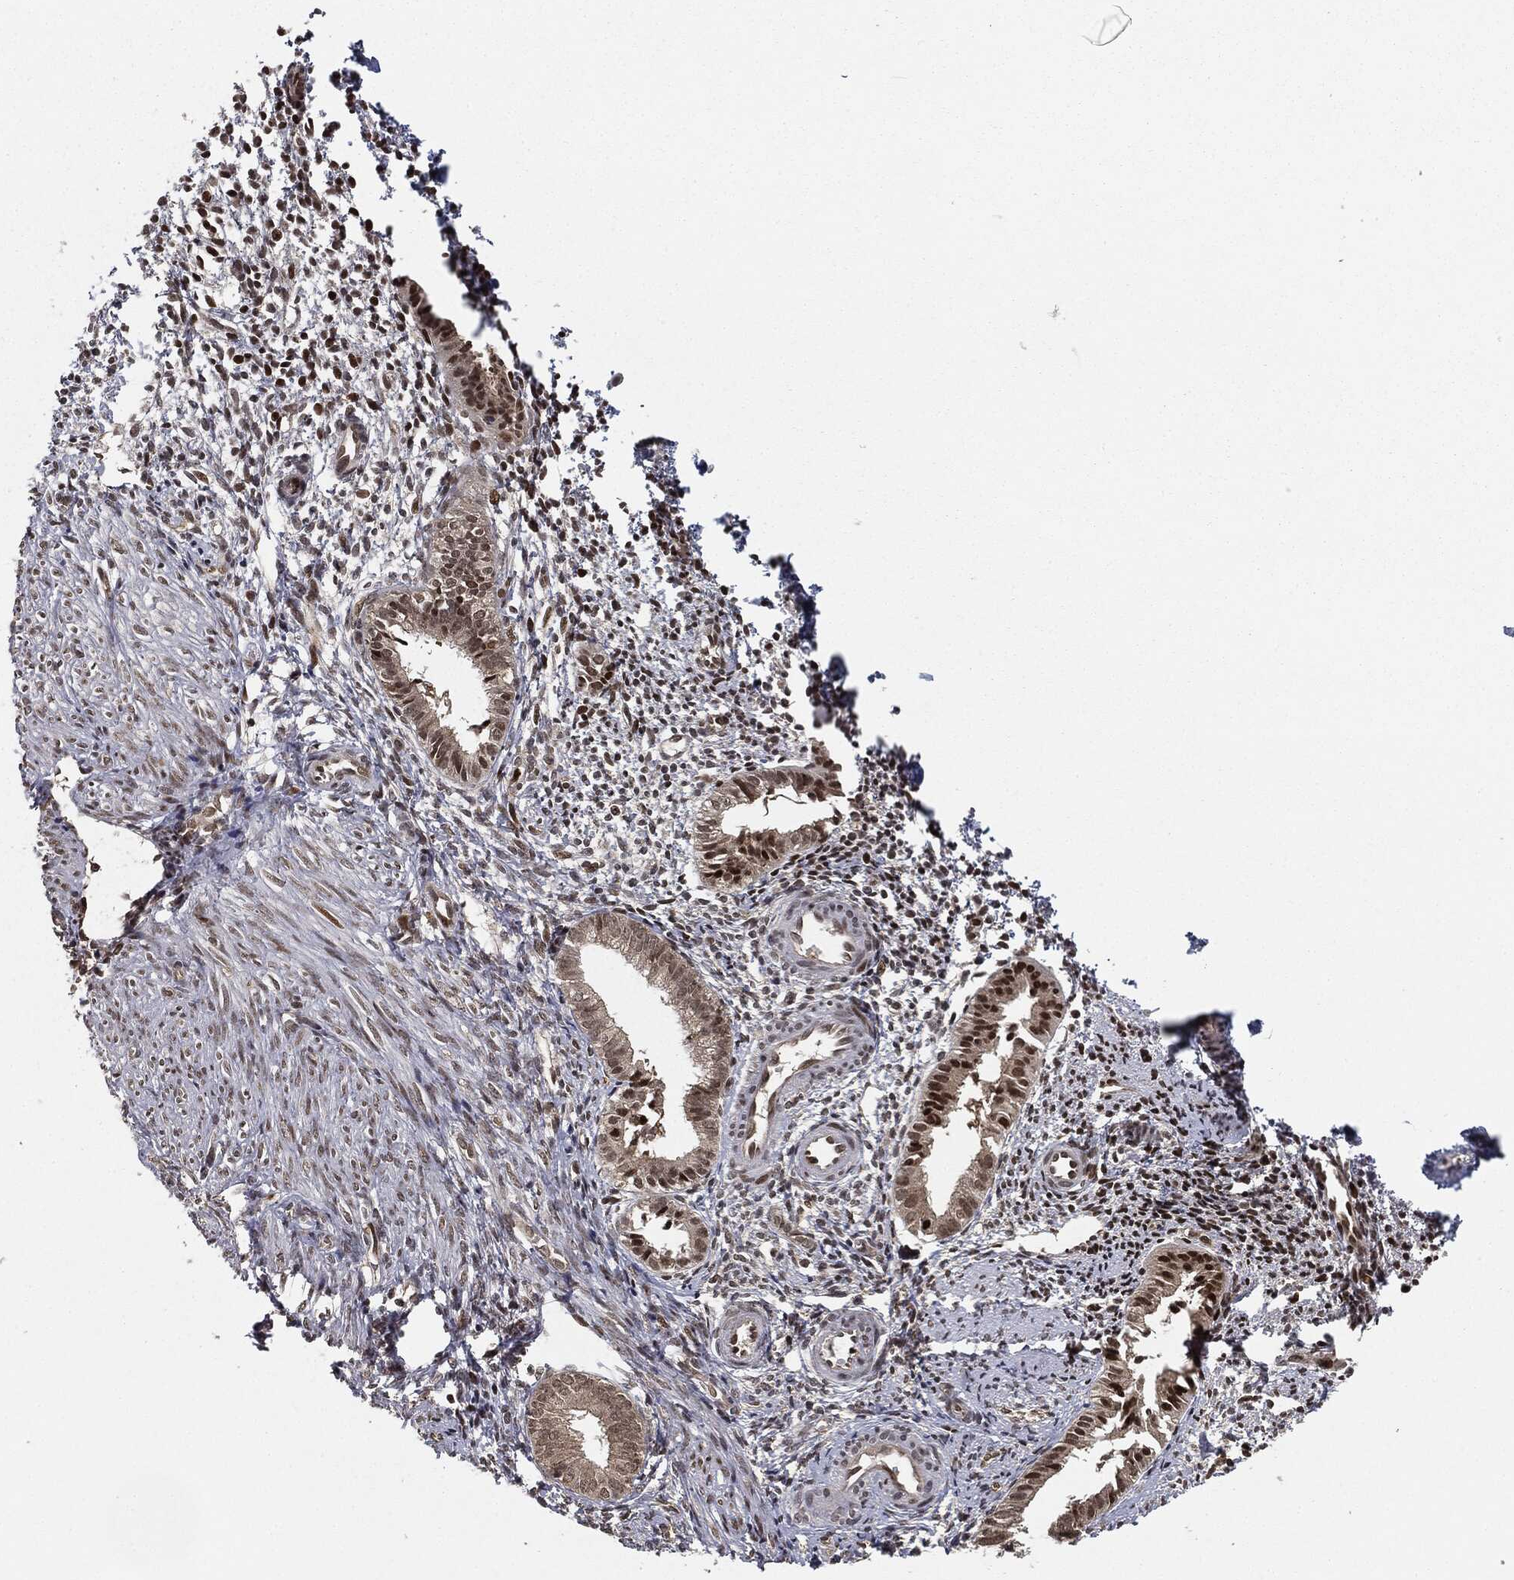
{"staining": {"intensity": "moderate", "quantity": ">75%", "location": "nuclear"}, "tissue": "endometrium", "cell_type": "Cells in endometrial stroma", "image_type": "normal", "snomed": [{"axis": "morphology", "description": "Normal tissue, NOS"}, {"axis": "topography", "description": "Endometrium"}], "caption": "Human endometrium stained for a protein (brown) shows moderate nuclear positive expression in about >75% of cells in endometrial stroma.", "gene": "TBC1D22A", "patient": {"sex": "female", "age": 47}}